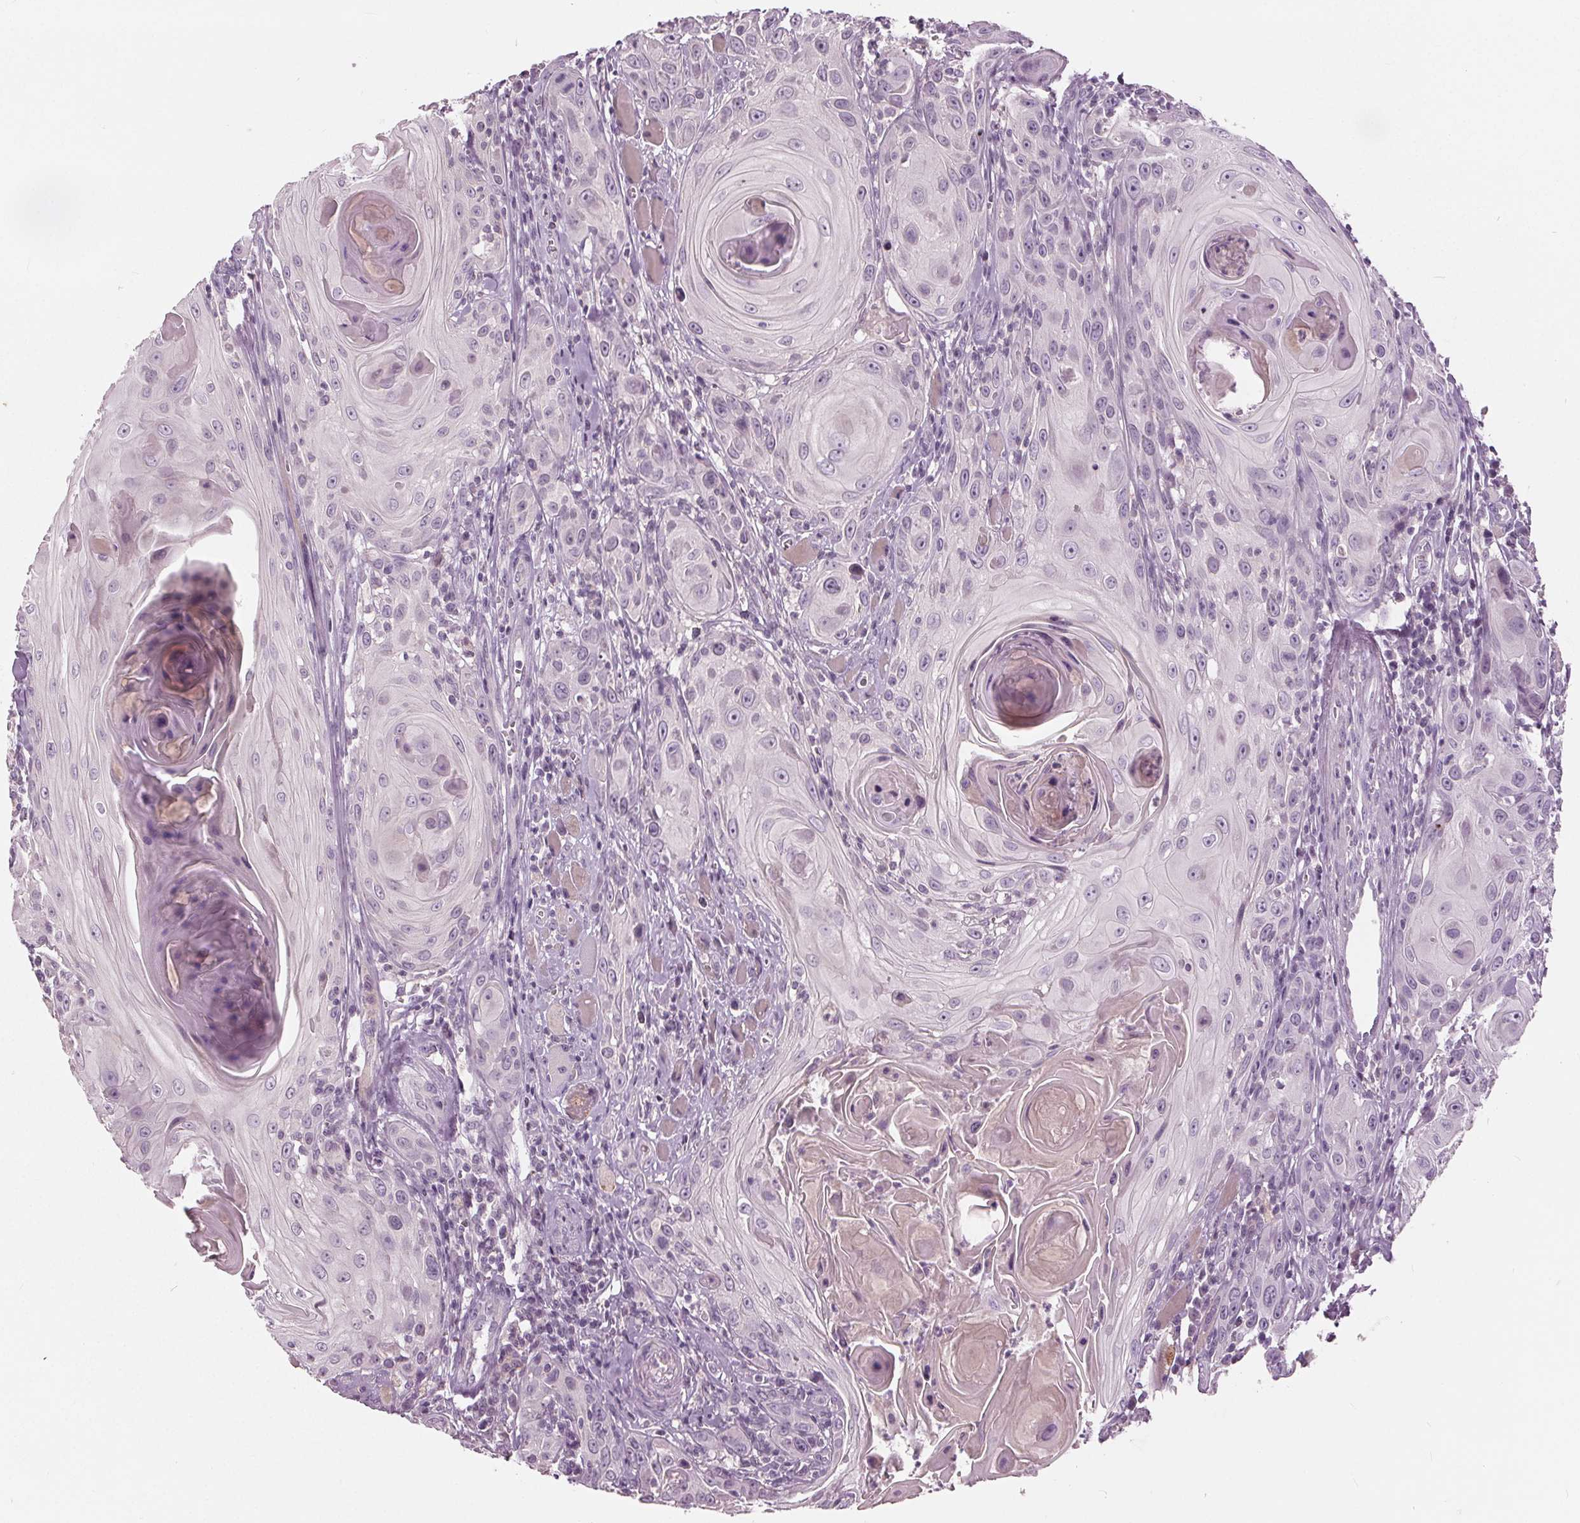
{"staining": {"intensity": "negative", "quantity": "none", "location": "none"}, "tissue": "head and neck cancer", "cell_type": "Tumor cells", "image_type": "cancer", "snomed": [{"axis": "morphology", "description": "Squamous cell carcinoma, NOS"}, {"axis": "topography", "description": "Head-Neck"}], "caption": "A high-resolution image shows immunohistochemistry staining of head and neck squamous cell carcinoma, which shows no significant expression in tumor cells.", "gene": "TKFC", "patient": {"sex": "female", "age": 80}}